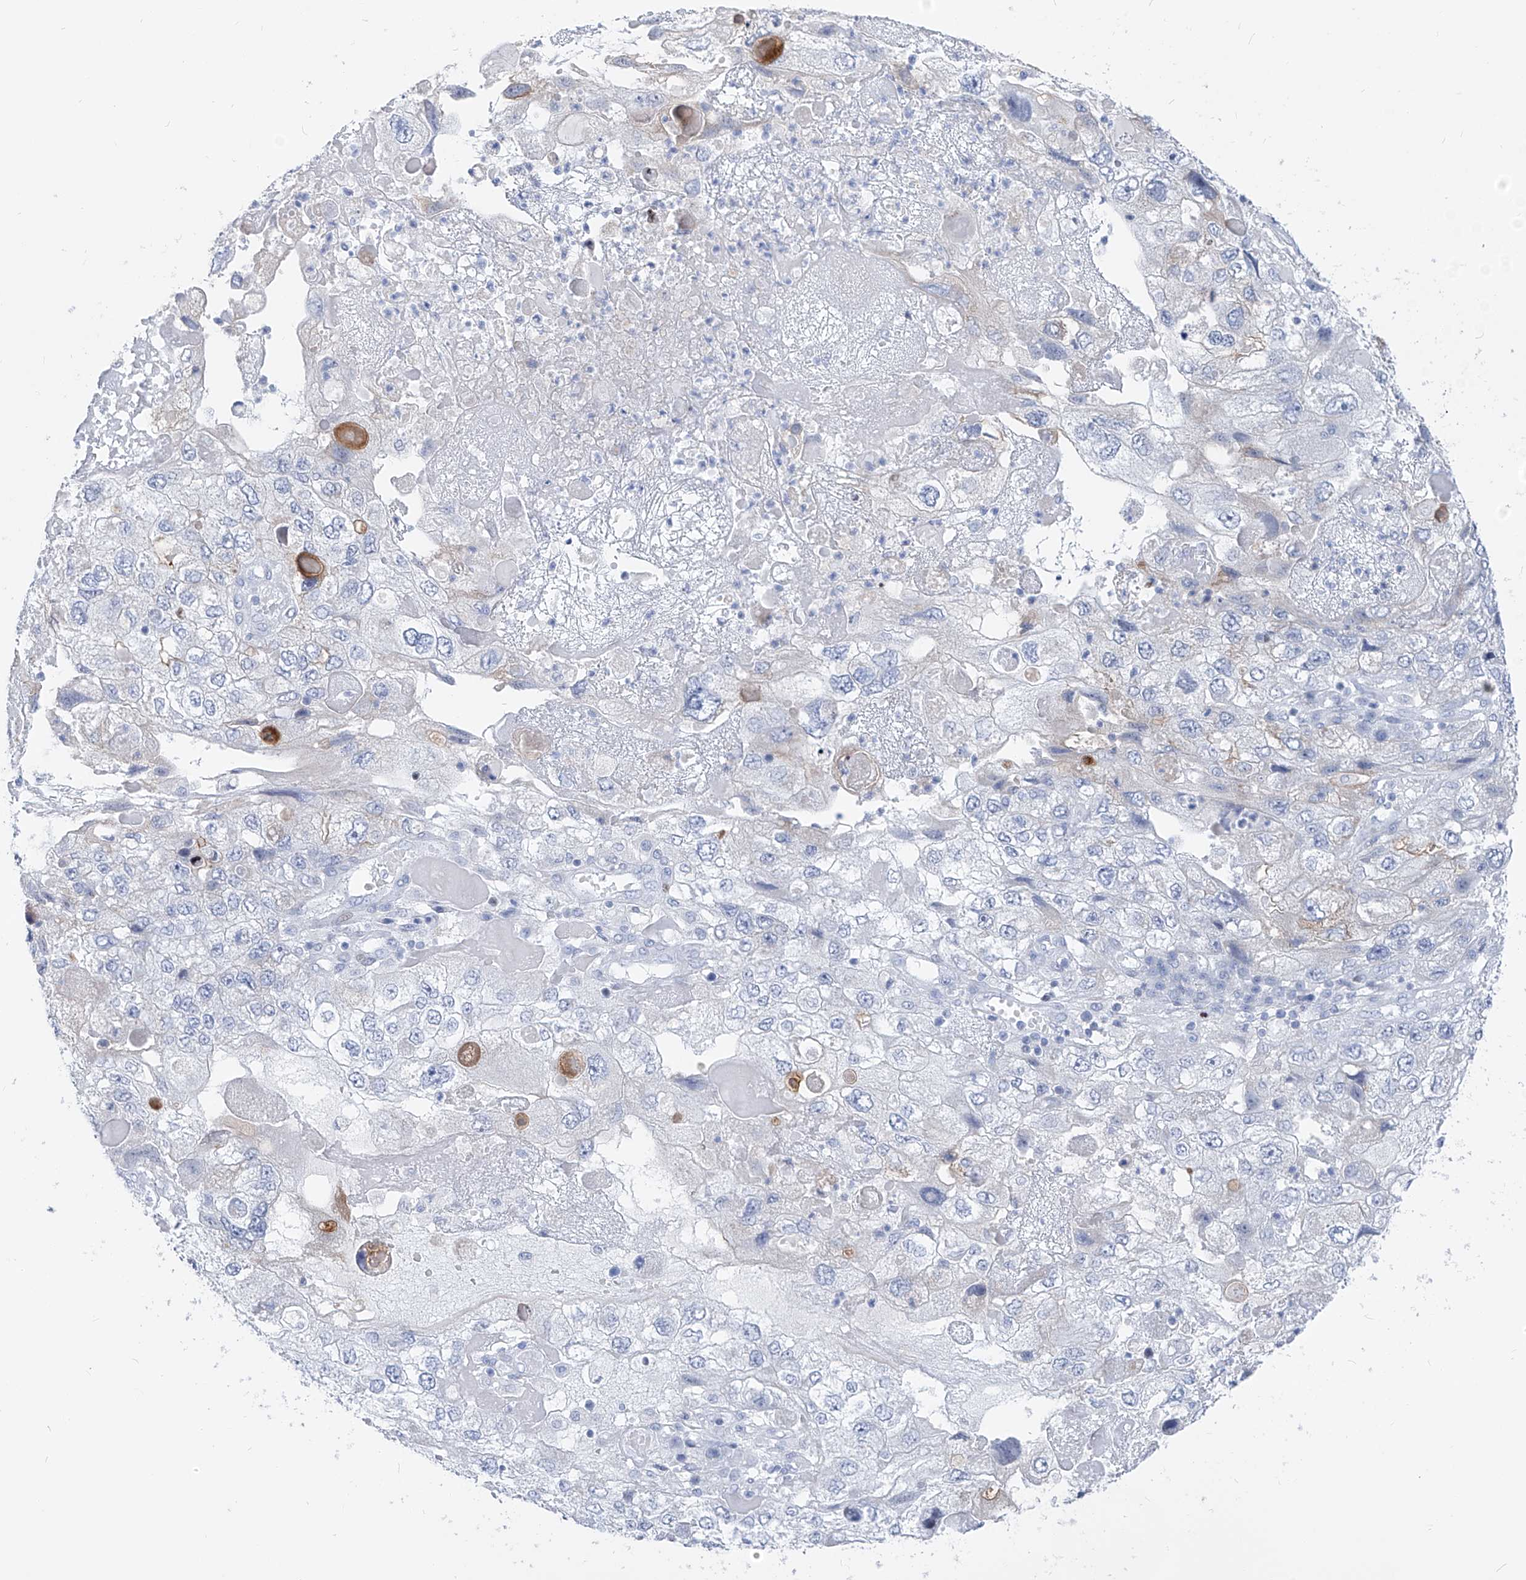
{"staining": {"intensity": "negative", "quantity": "none", "location": "none"}, "tissue": "endometrial cancer", "cell_type": "Tumor cells", "image_type": "cancer", "snomed": [{"axis": "morphology", "description": "Adenocarcinoma, NOS"}, {"axis": "topography", "description": "Endometrium"}], "caption": "Endometrial adenocarcinoma was stained to show a protein in brown. There is no significant expression in tumor cells. (DAB (3,3'-diaminobenzidine) IHC visualized using brightfield microscopy, high magnification).", "gene": "FRS3", "patient": {"sex": "female", "age": 49}}